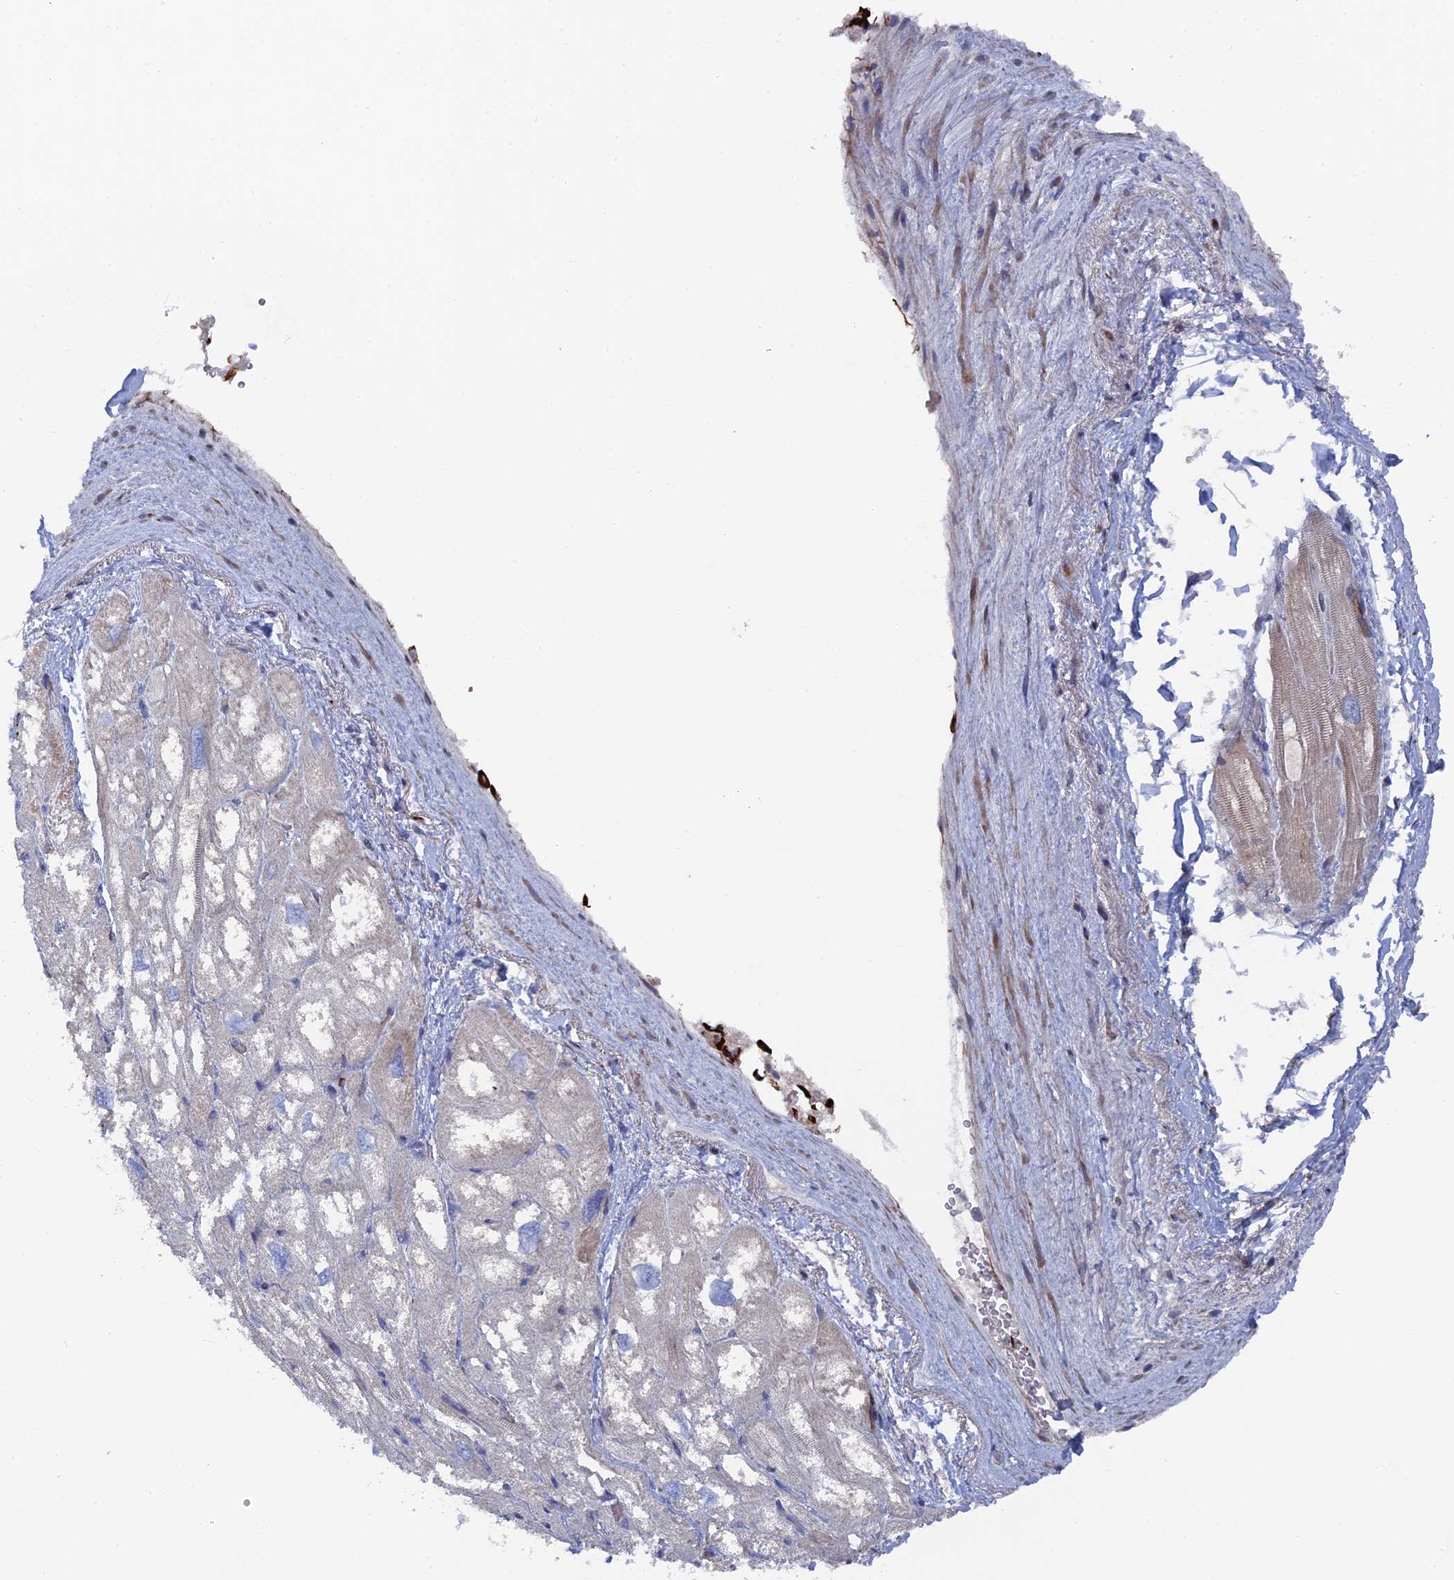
{"staining": {"intensity": "moderate", "quantity": "<25%", "location": "cytoplasmic/membranous"}, "tissue": "heart muscle", "cell_type": "Cardiomyocytes", "image_type": "normal", "snomed": [{"axis": "morphology", "description": "Normal tissue, NOS"}, {"axis": "topography", "description": "Heart"}], "caption": "A brown stain labels moderate cytoplasmic/membranous staining of a protein in cardiomyocytes of normal heart muscle.", "gene": "SMG9", "patient": {"sex": "male", "age": 50}}